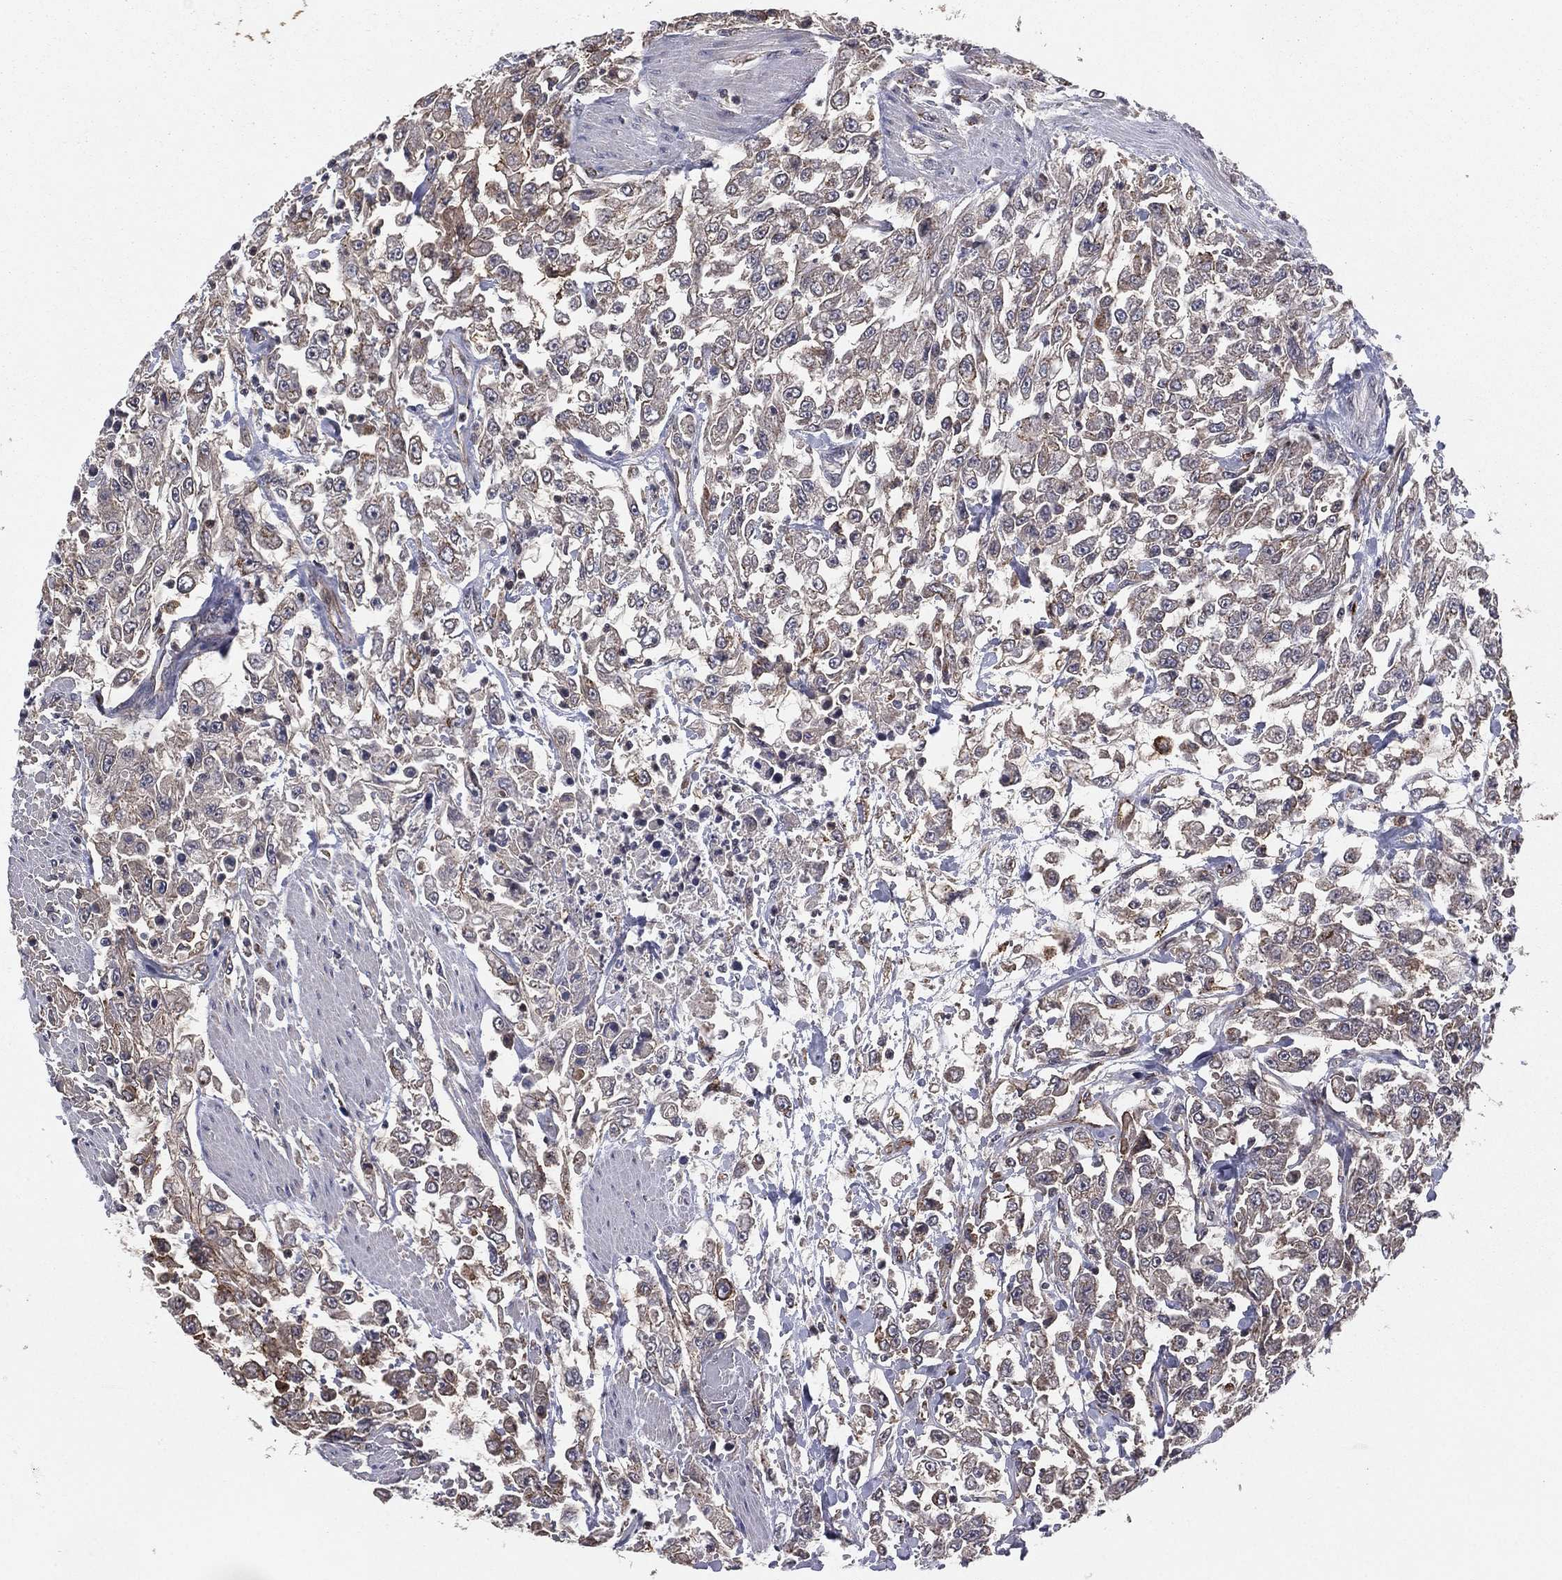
{"staining": {"intensity": "negative", "quantity": "none", "location": "none"}, "tissue": "urothelial cancer", "cell_type": "Tumor cells", "image_type": "cancer", "snomed": [{"axis": "morphology", "description": "Urothelial carcinoma, High grade"}, {"axis": "topography", "description": "Urinary bladder"}], "caption": "The immunohistochemistry (IHC) histopathology image has no significant expression in tumor cells of urothelial carcinoma (high-grade) tissue.", "gene": "CERT1", "patient": {"sex": "male", "age": 46}}